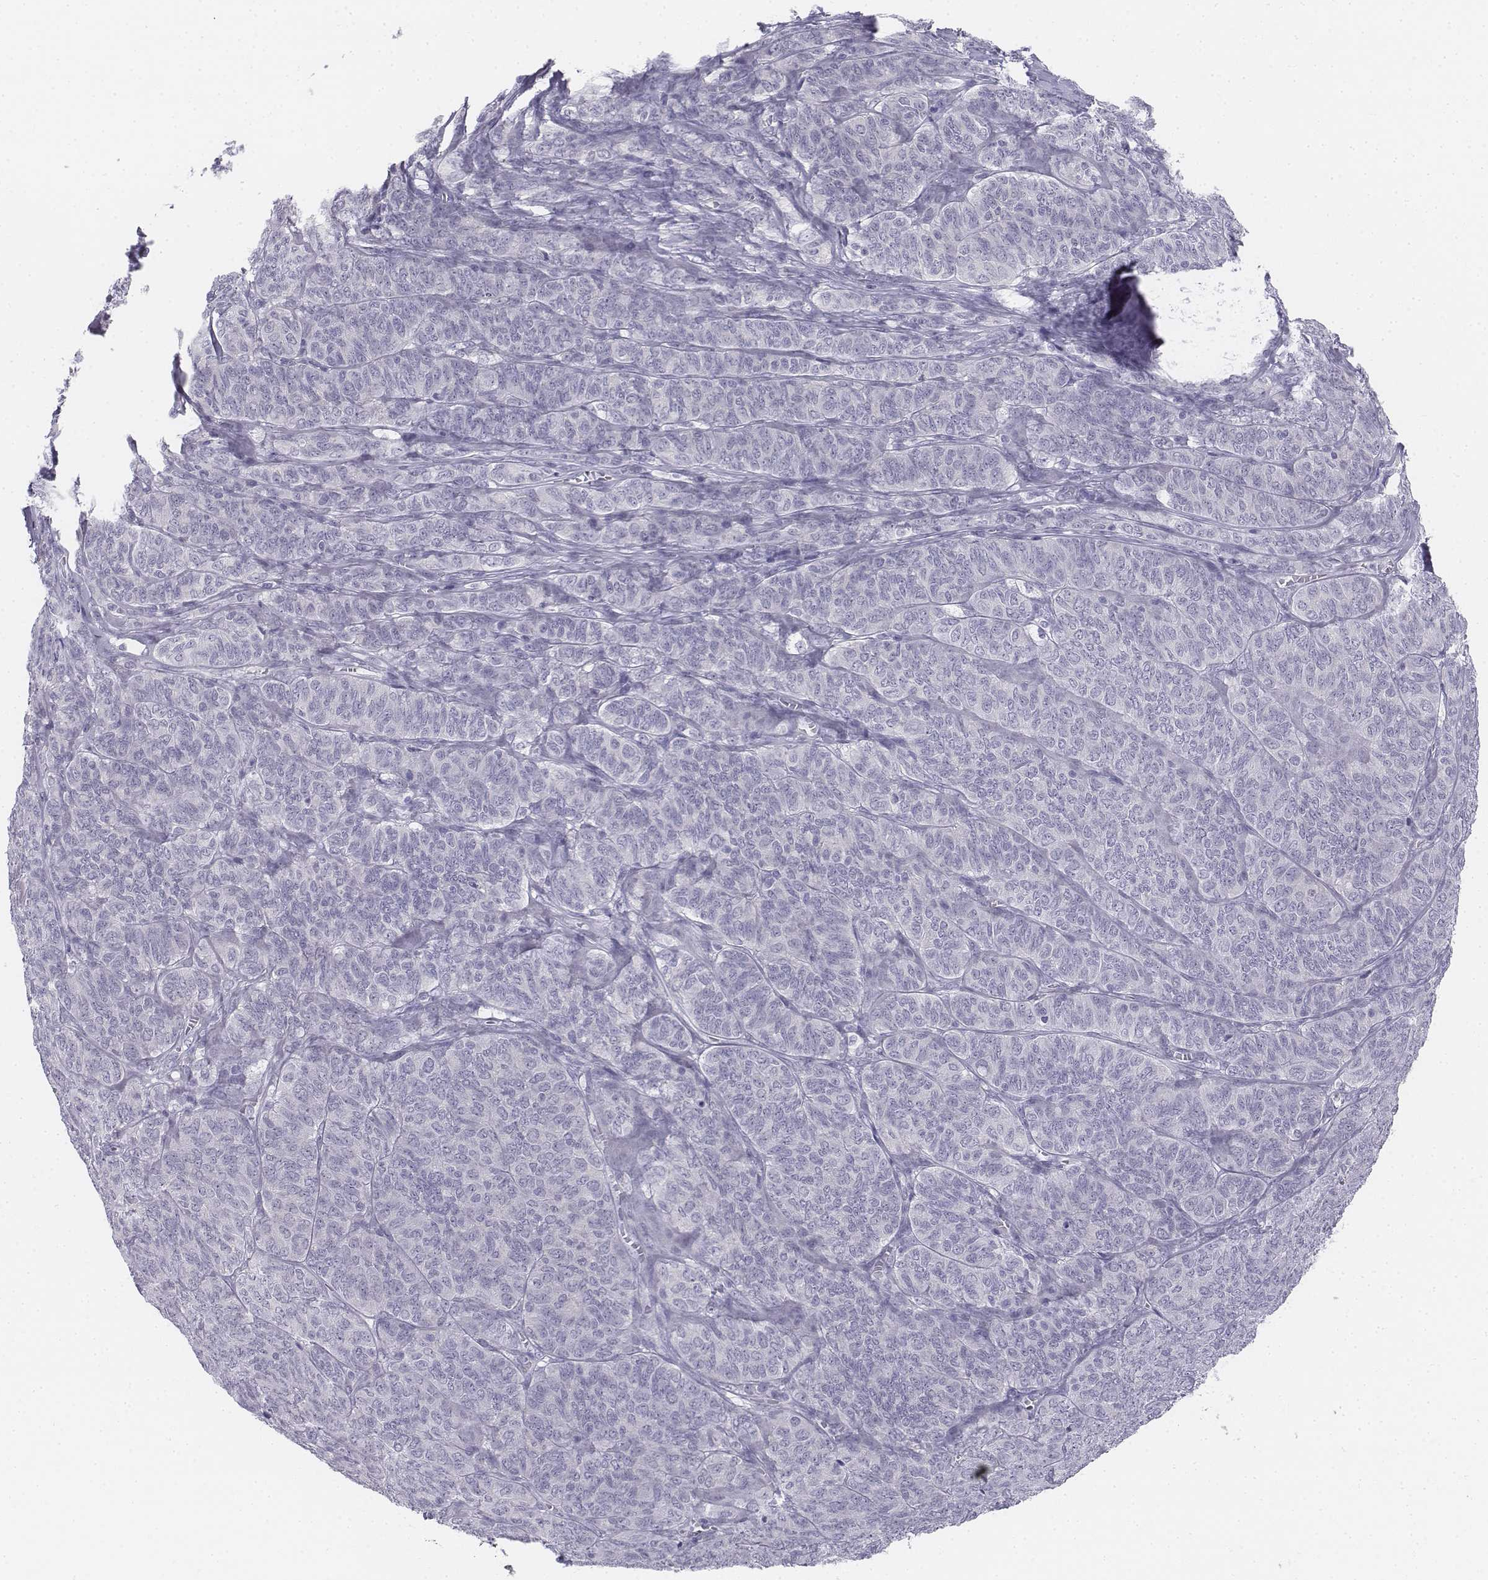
{"staining": {"intensity": "negative", "quantity": "none", "location": "none"}, "tissue": "ovarian cancer", "cell_type": "Tumor cells", "image_type": "cancer", "snomed": [{"axis": "morphology", "description": "Carcinoma, endometroid"}, {"axis": "topography", "description": "Ovary"}], "caption": "Tumor cells show no significant protein staining in ovarian cancer.", "gene": "TH", "patient": {"sex": "female", "age": 80}}